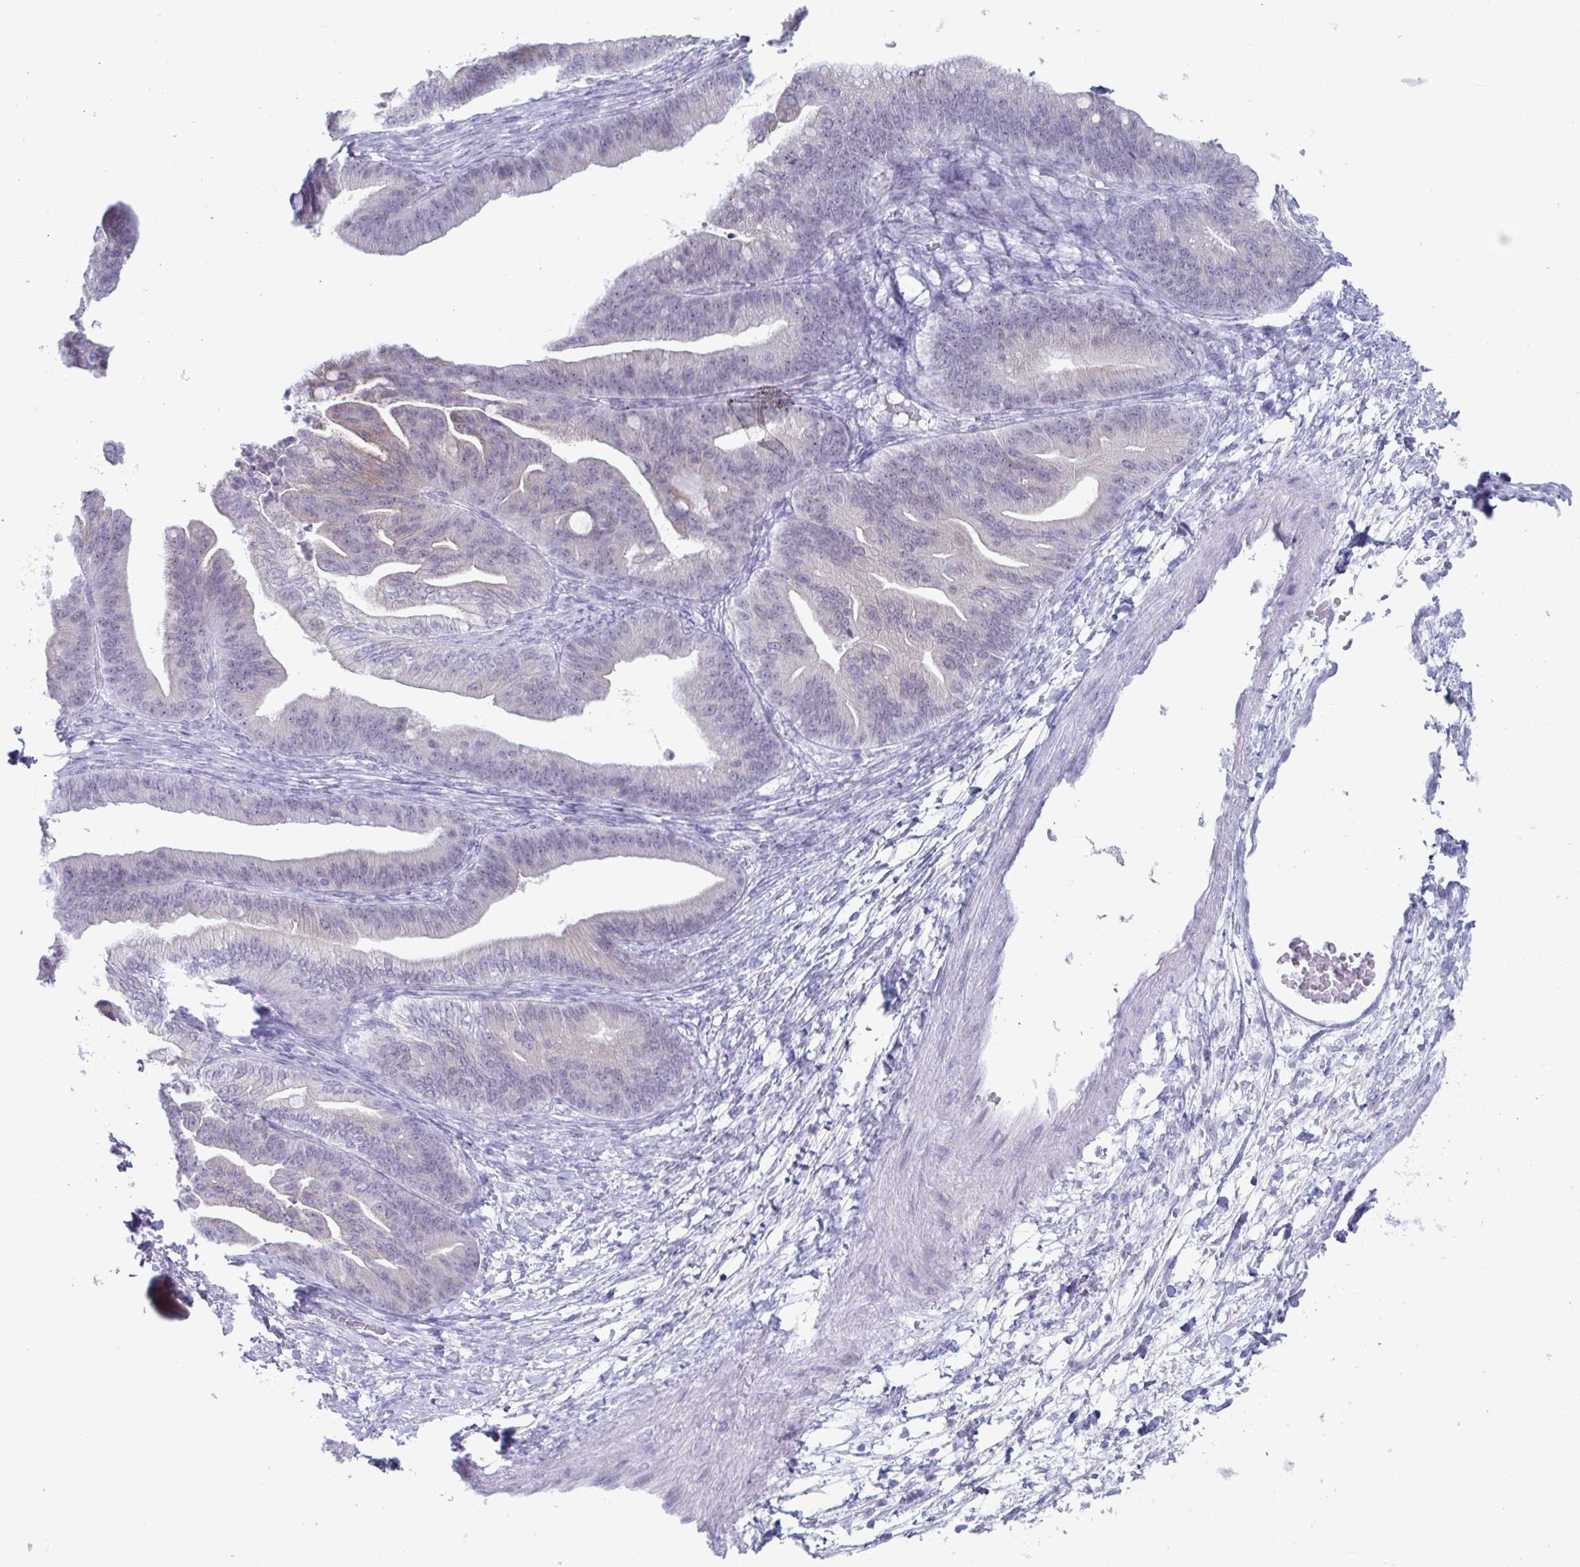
{"staining": {"intensity": "moderate", "quantity": "<25%", "location": "cytoplasmic/membranous"}, "tissue": "ovarian cancer", "cell_type": "Tumor cells", "image_type": "cancer", "snomed": [{"axis": "morphology", "description": "Cystadenocarcinoma, mucinous, NOS"}, {"axis": "topography", "description": "Ovary"}], "caption": "Moderate cytoplasmic/membranous protein staining is seen in about <25% of tumor cells in ovarian cancer (mucinous cystadenocarcinoma). Immunohistochemistry stains the protein in brown and the nuclei are stained blue.", "gene": "CYP4F11", "patient": {"sex": "female", "age": 67}}